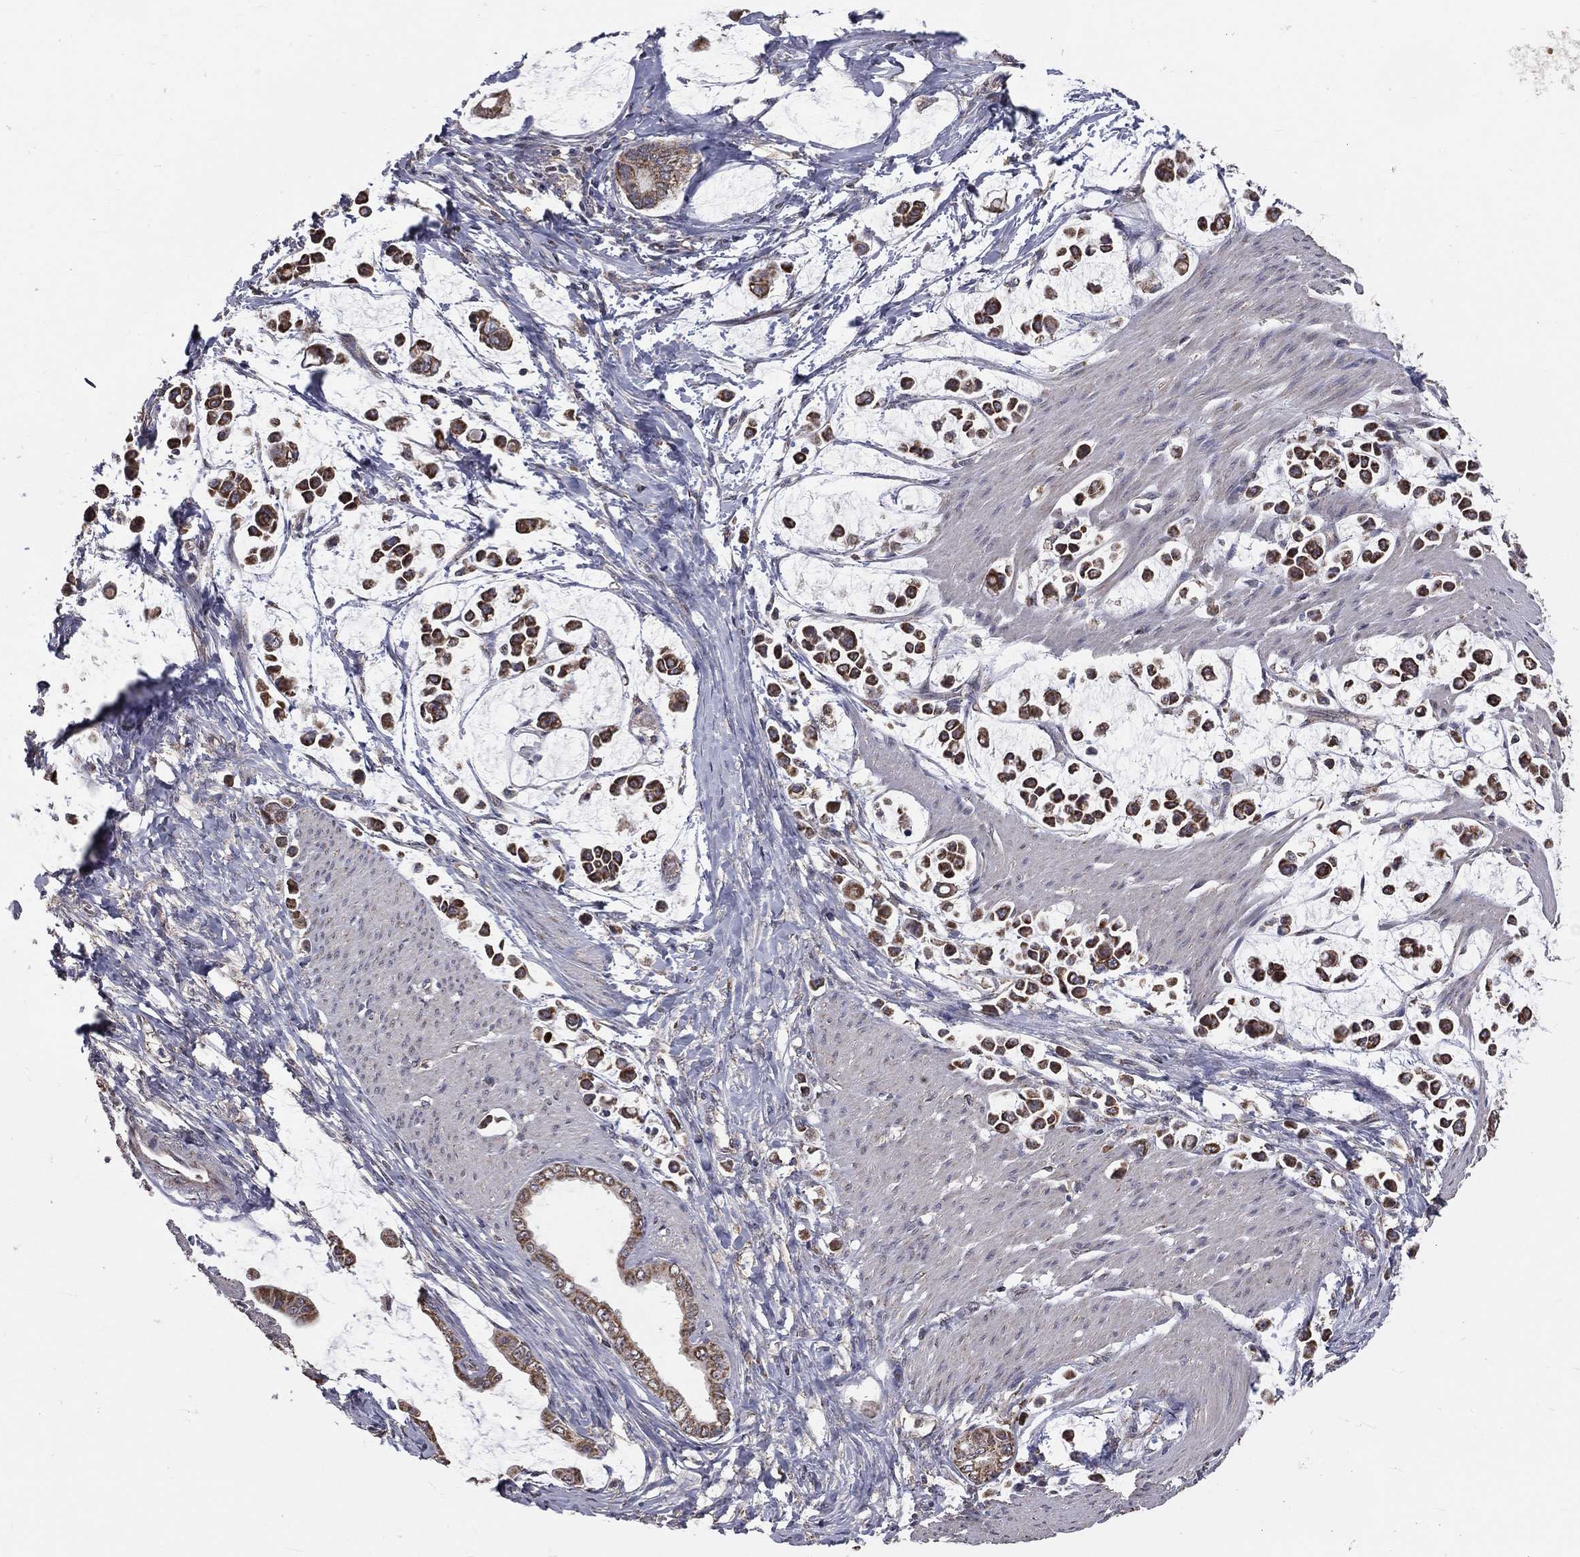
{"staining": {"intensity": "strong", "quantity": "25%-75%", "location": "cytoplasmic/membranous"}, "tissue": "stomach cancer", "cell_type": "Tumor cells", "image_type": "cancer", "snomed": [{"axis": "morphology", "description": "Adenocarcinoma, NOS"}, {"axis": "topography", "description": "Stomach"}], "caption": "This image exhibits stomach cancer stained with immunohistochemistry to label a protein in brown. The cytoplasmic/membranous of tumor cells show strong positivity for the protein. Nuclei are counter-stained blue.", "gene": "MRPL46", "patient": {"sex": "male", "age": 82}}